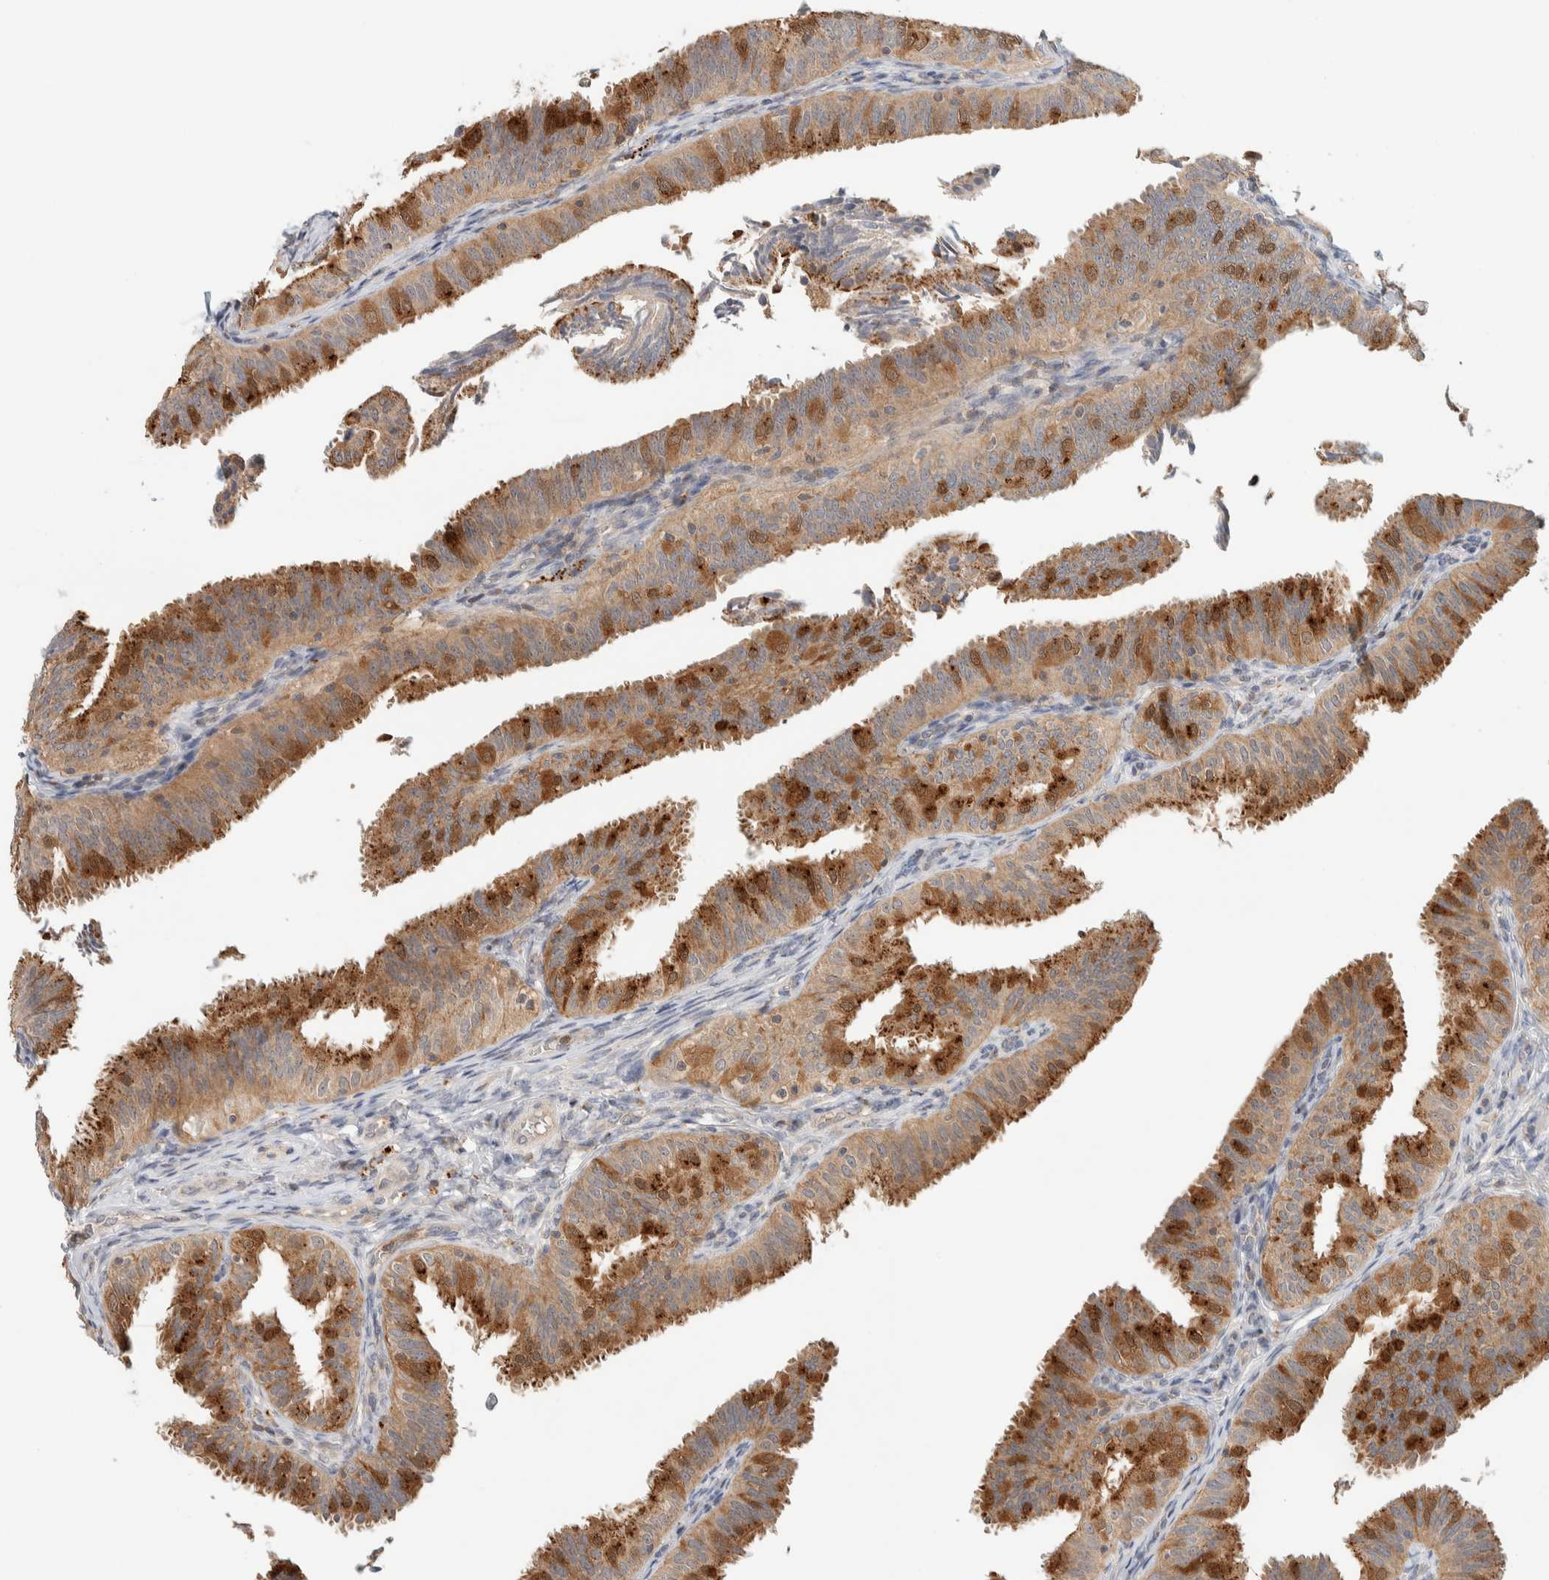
{"staining": {"intensity": "moderate", "quantity": "25%-75%", "location": "cytoplasmic/membranous"}, "tissue": "fallopian tube", "cell_type": "Glandular cells", "image_type": "normal", "snomed": [{"axis": "morphology", "description": "Normal tissue, NOS"}, {"axis": "topography", "description": "Fallopian tube"}], "caption": "A brown stain highlights moderate cytoplasmic/membranous staining of a protein in glandular cells of normal fallopian tube. (Brightfield microscopy of DAB IHC at high magnification).", "gene": "GCLM", "patient": {"sex": "female", "age": 35}}